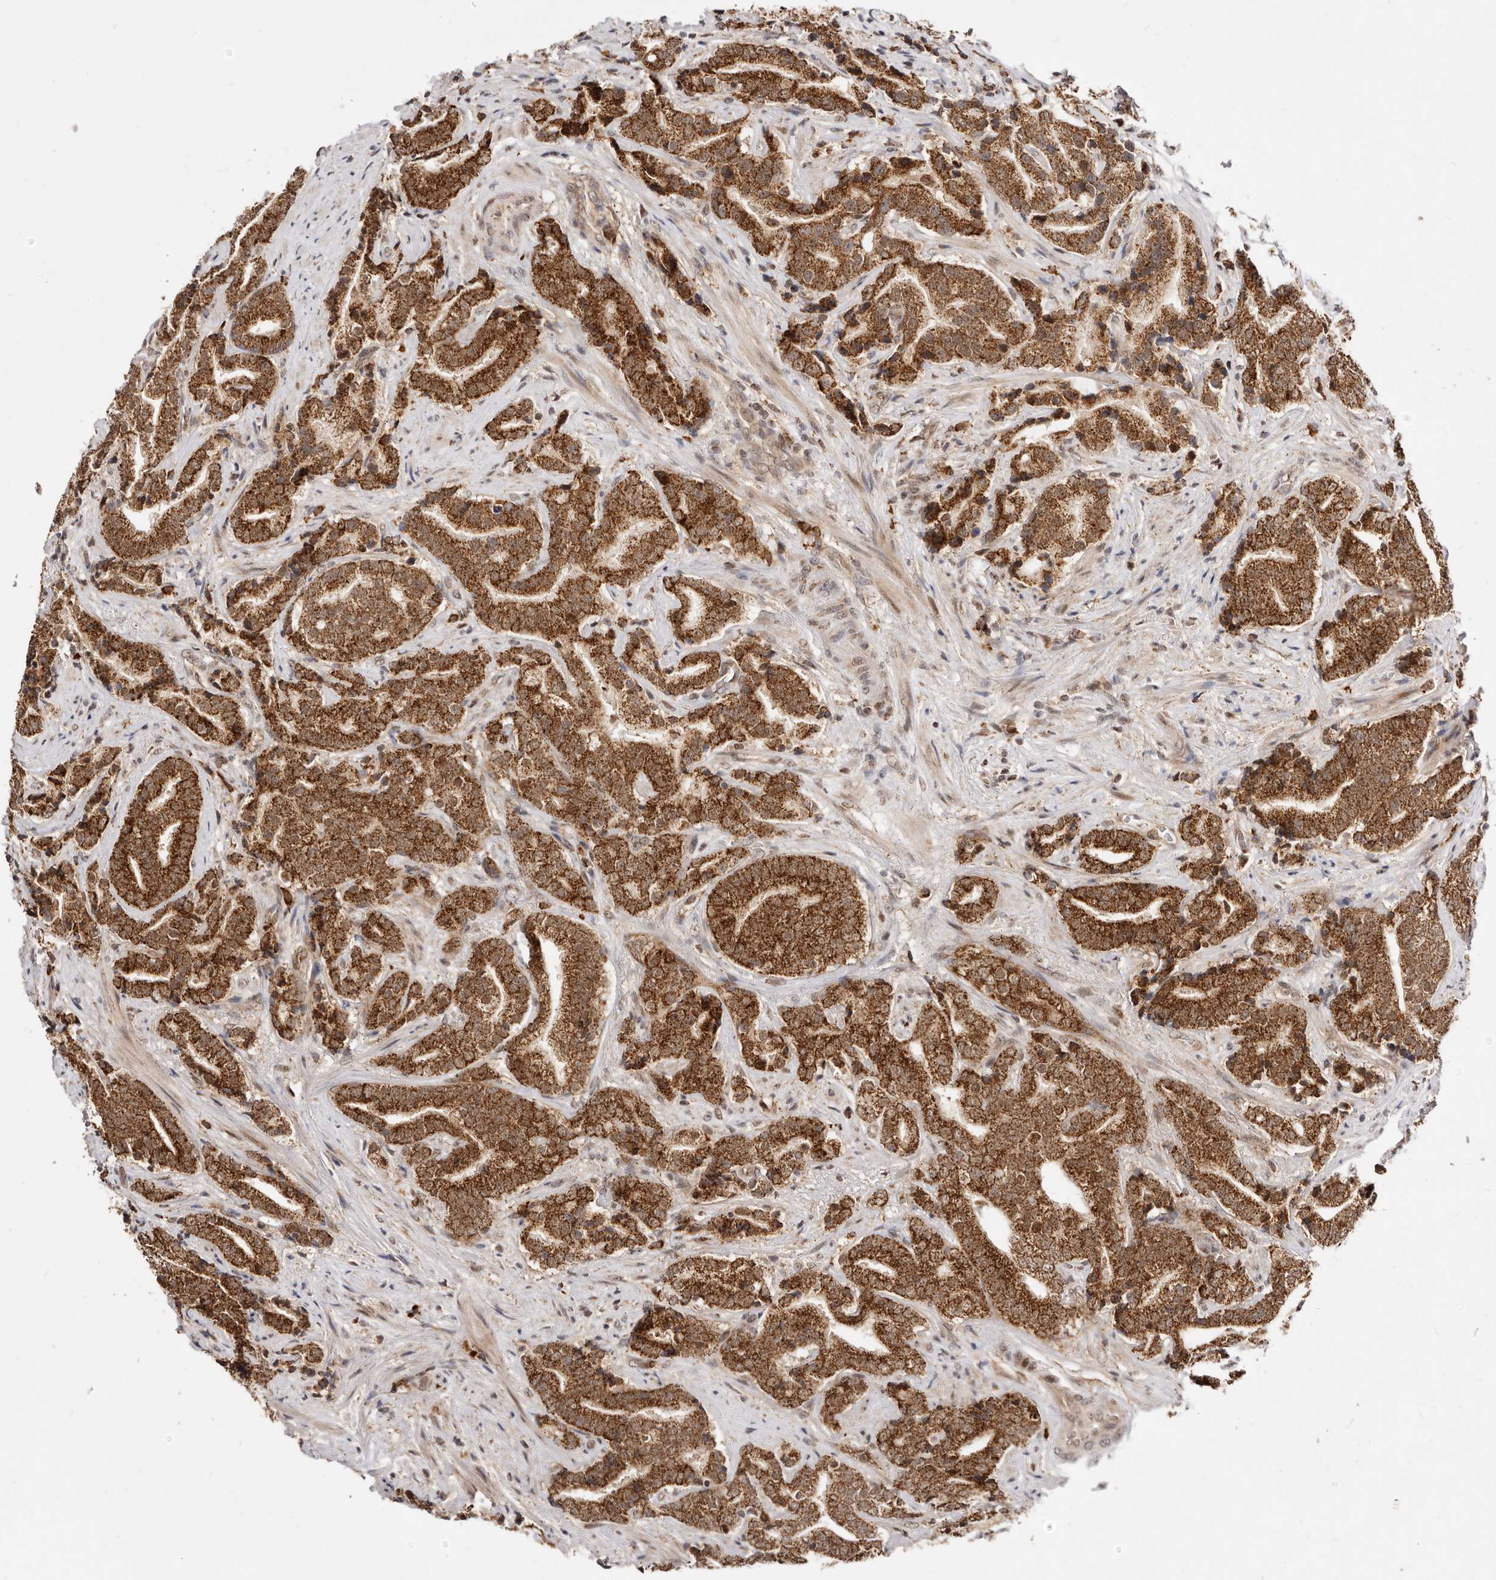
{"staining": {"intensity": "strong", "quantity": ">75%", "location": "cytoplasmic/membranous,nuclear"}, "tissue": "prostate cancer", "cell_type": "Tumor cells", "image_type": "cancer", "snomed": [{"axis": "morphology", "description": "Adenocarcinoma, High grade"}, {"axis": "topography", "description": "Prostate"}], "caption": "Immunohistochemical staining of human prostate adenocarcinoma (high-grade) reveals strong cytoplasmic/membranous and nuclear protein staining in about >75% of tumor cells.", "gene": "SEC14L1", "patient": {"sex": "male", "age": 57}}